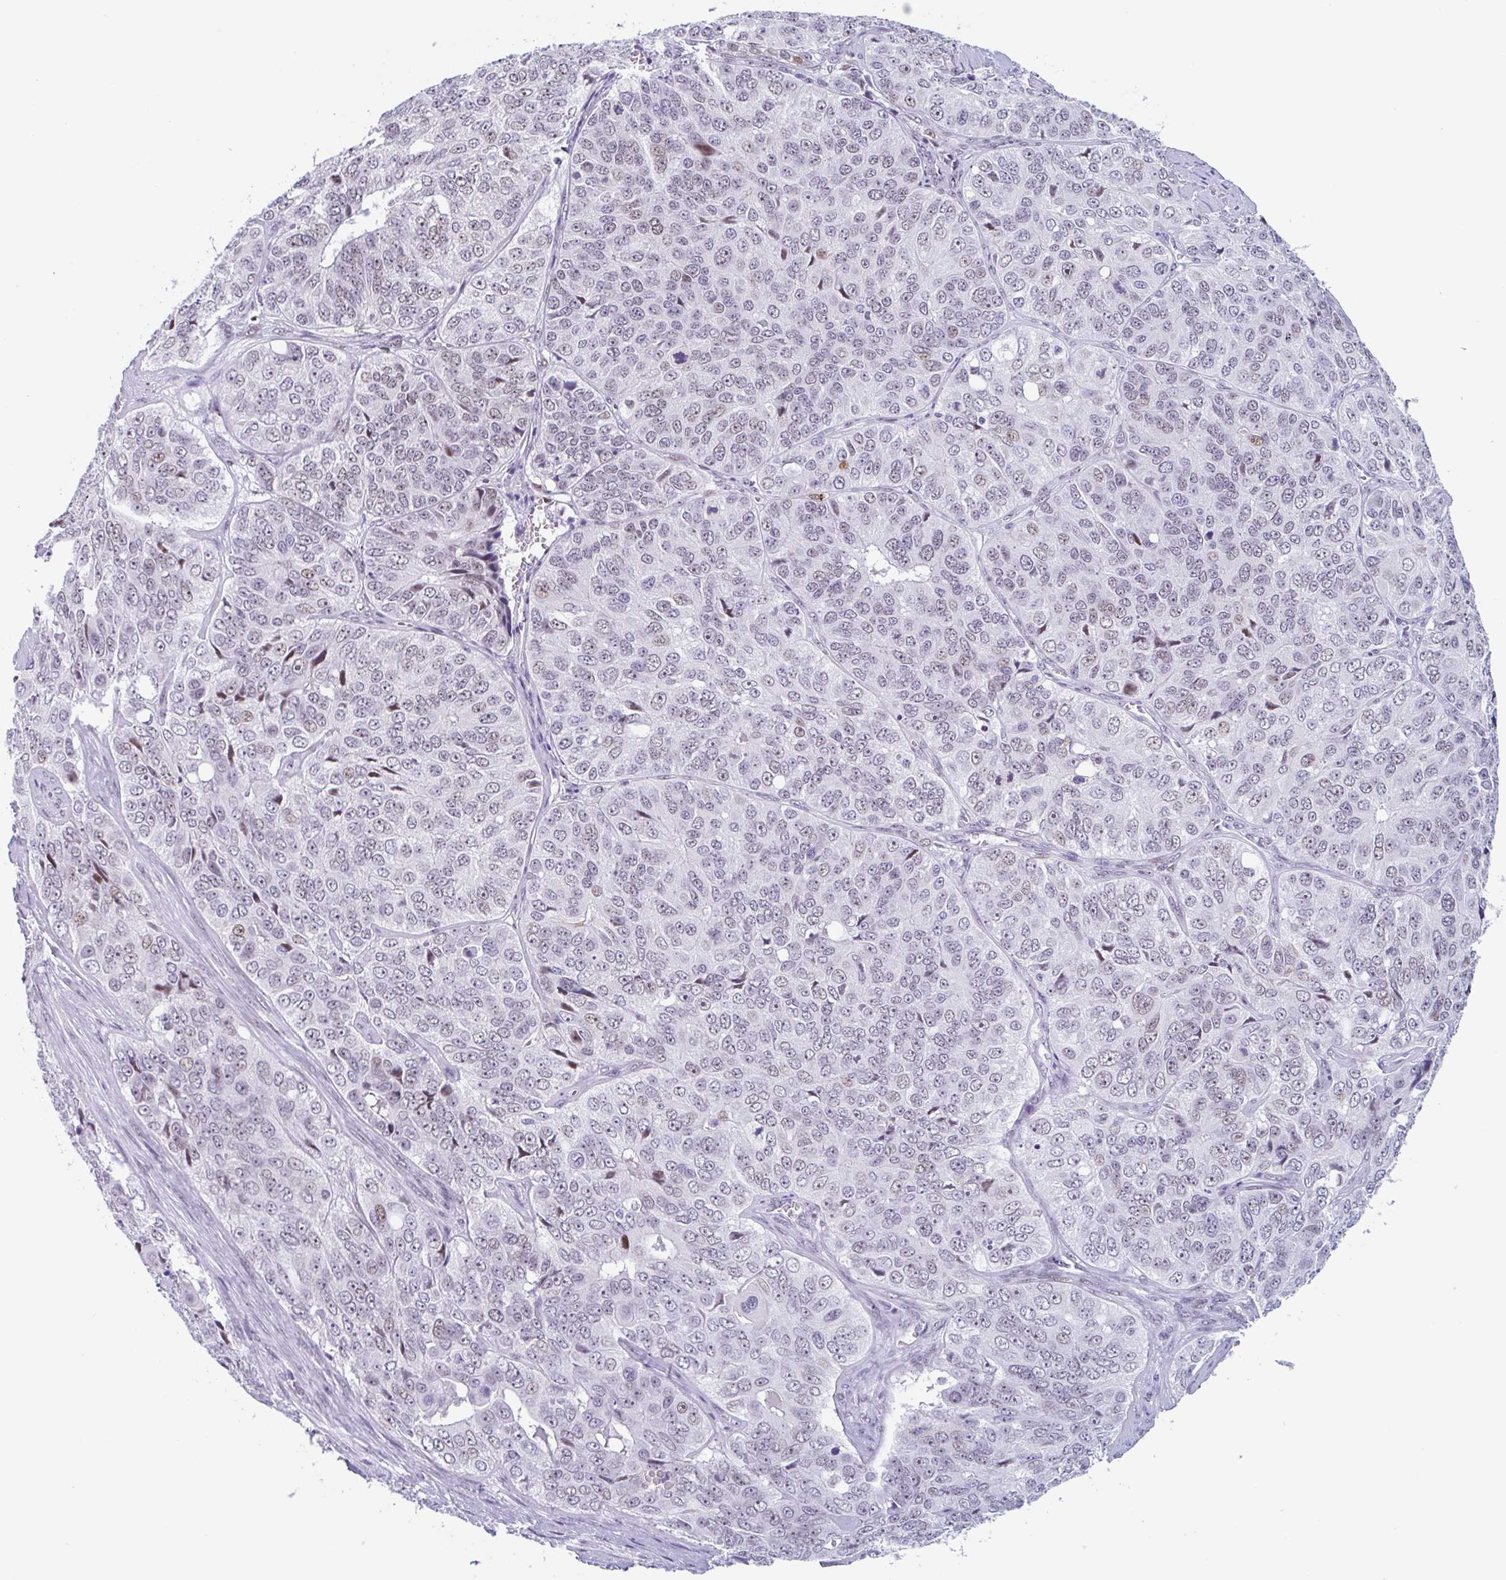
{"staining": {"intensity": "weak", "quantity": "25%-75%", "location": "nuclear"}, "tissue": "ovarian cancer", "cell_type": "Tumor cells", "image_type": "cancer", "snomed": [{"axis": "morphology", "description": "Carcinoma, endometroid"}, {"axis": "topography", "description": "Ovary"}], "caption": "High-power microscopy captured an IHC histopathology image of ovarian cancer (endometroid carcinoma), revealing weak nuclear expression in approximately 25%-75% of tumor cells. (DAB IHC, brown staining for protein, blue staining for nuclei).", "gene": "LENG9", "patient": {"sex": "female", "age": 51}}